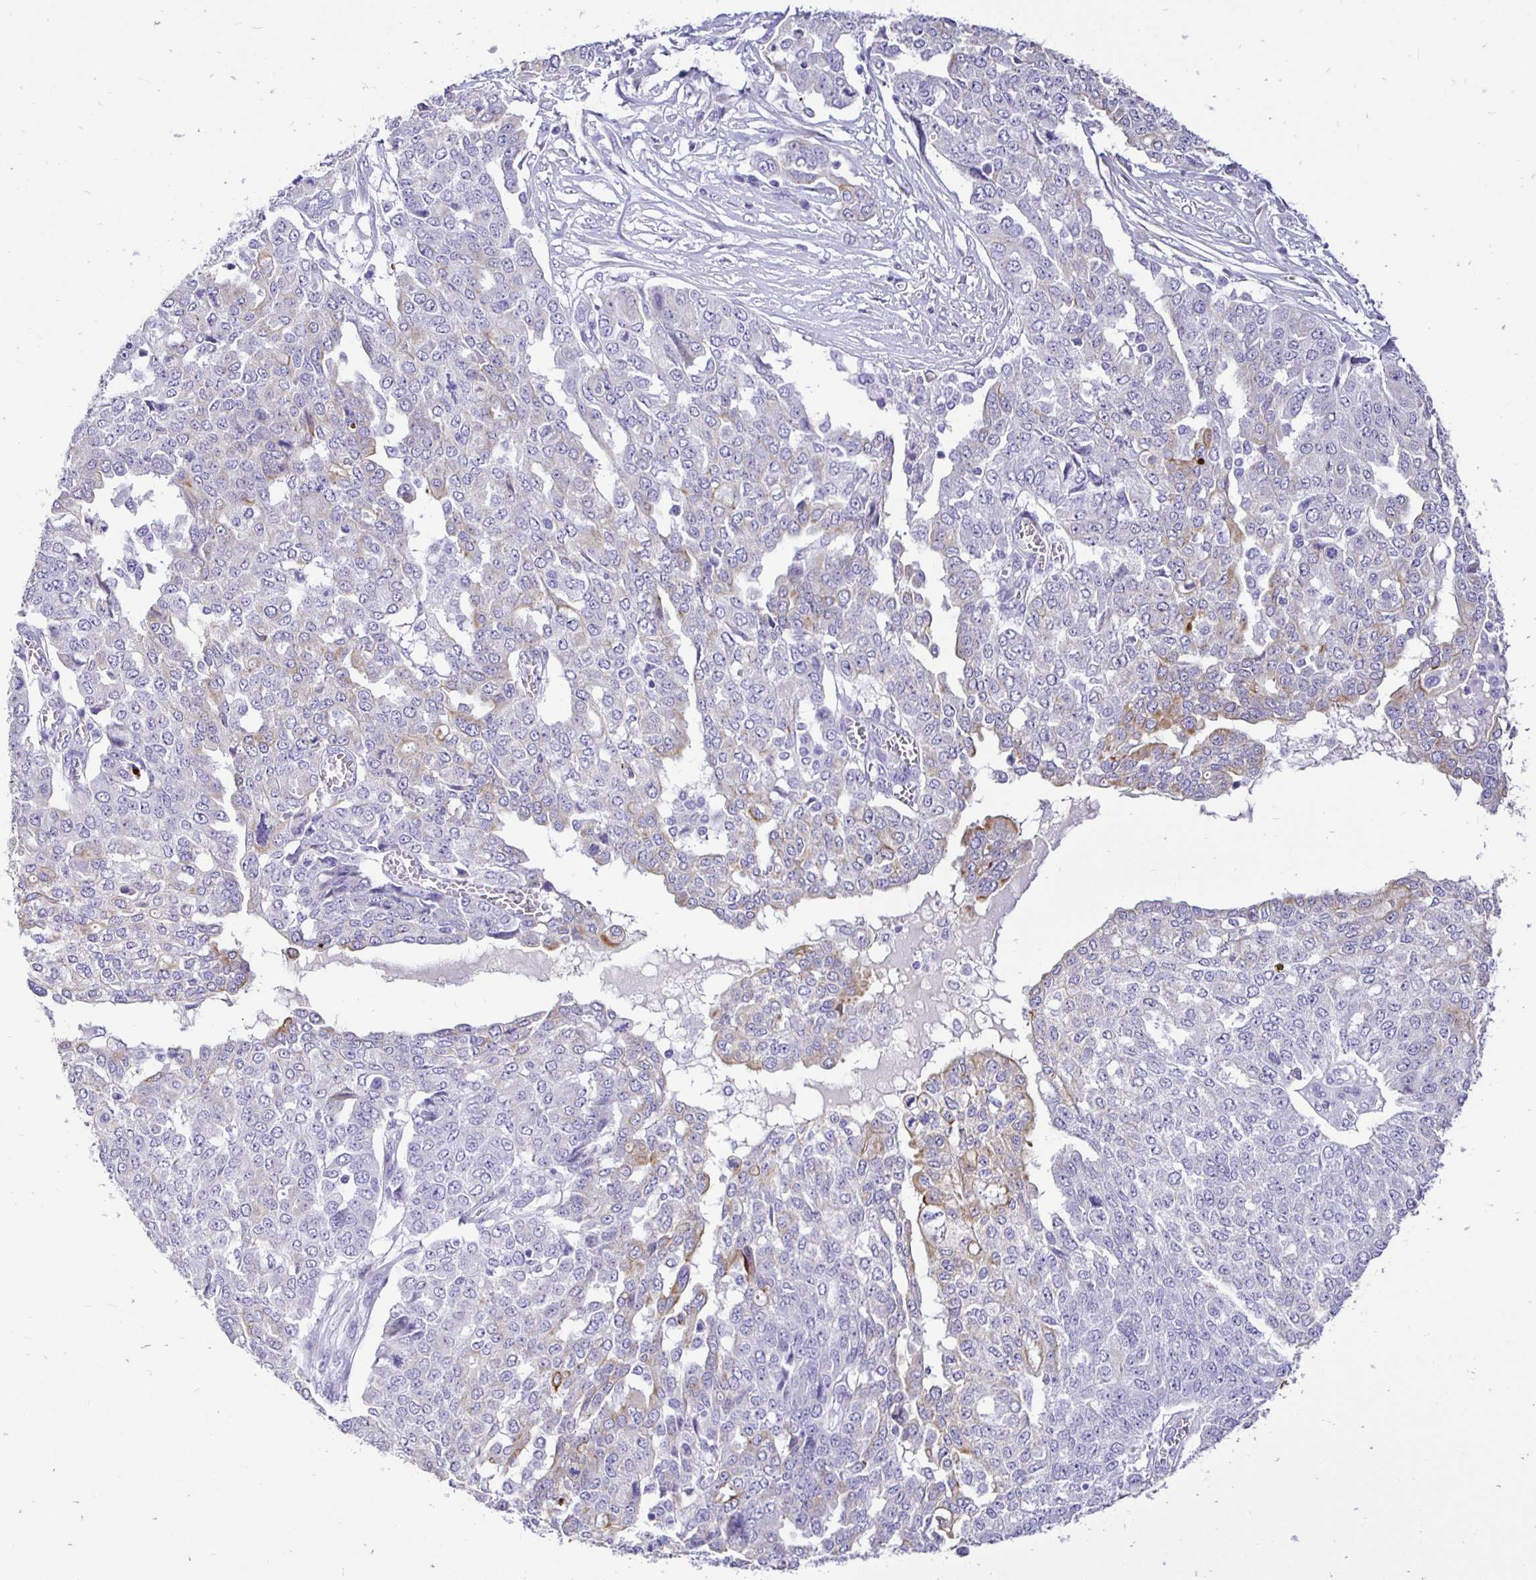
{"staining": {"intensity": "moderate", "quantity": "<25%", "location": "cytoplasmic/membranous"}, "tissue": "ovarian cancer", "cell_type": "Tumor cells", "image_type": "cancer", "snomed": [{"axis": "morphology", "description": "Cystadenocarcinoma, serous, NOS"}, {"axis": "topography", "description": "Soft tissue"}, {"axis": "topography", "description": "Ovary"}], "caption": "Immunohistochemical staining of ovarian serous cystadenocarcinoma displays low levels of moderate cytoplasmic/membranous protein staining in approximately <25% of tumor cells.", "gene": "TAF1D", "patient": {"sex": "female", "age": 57}}